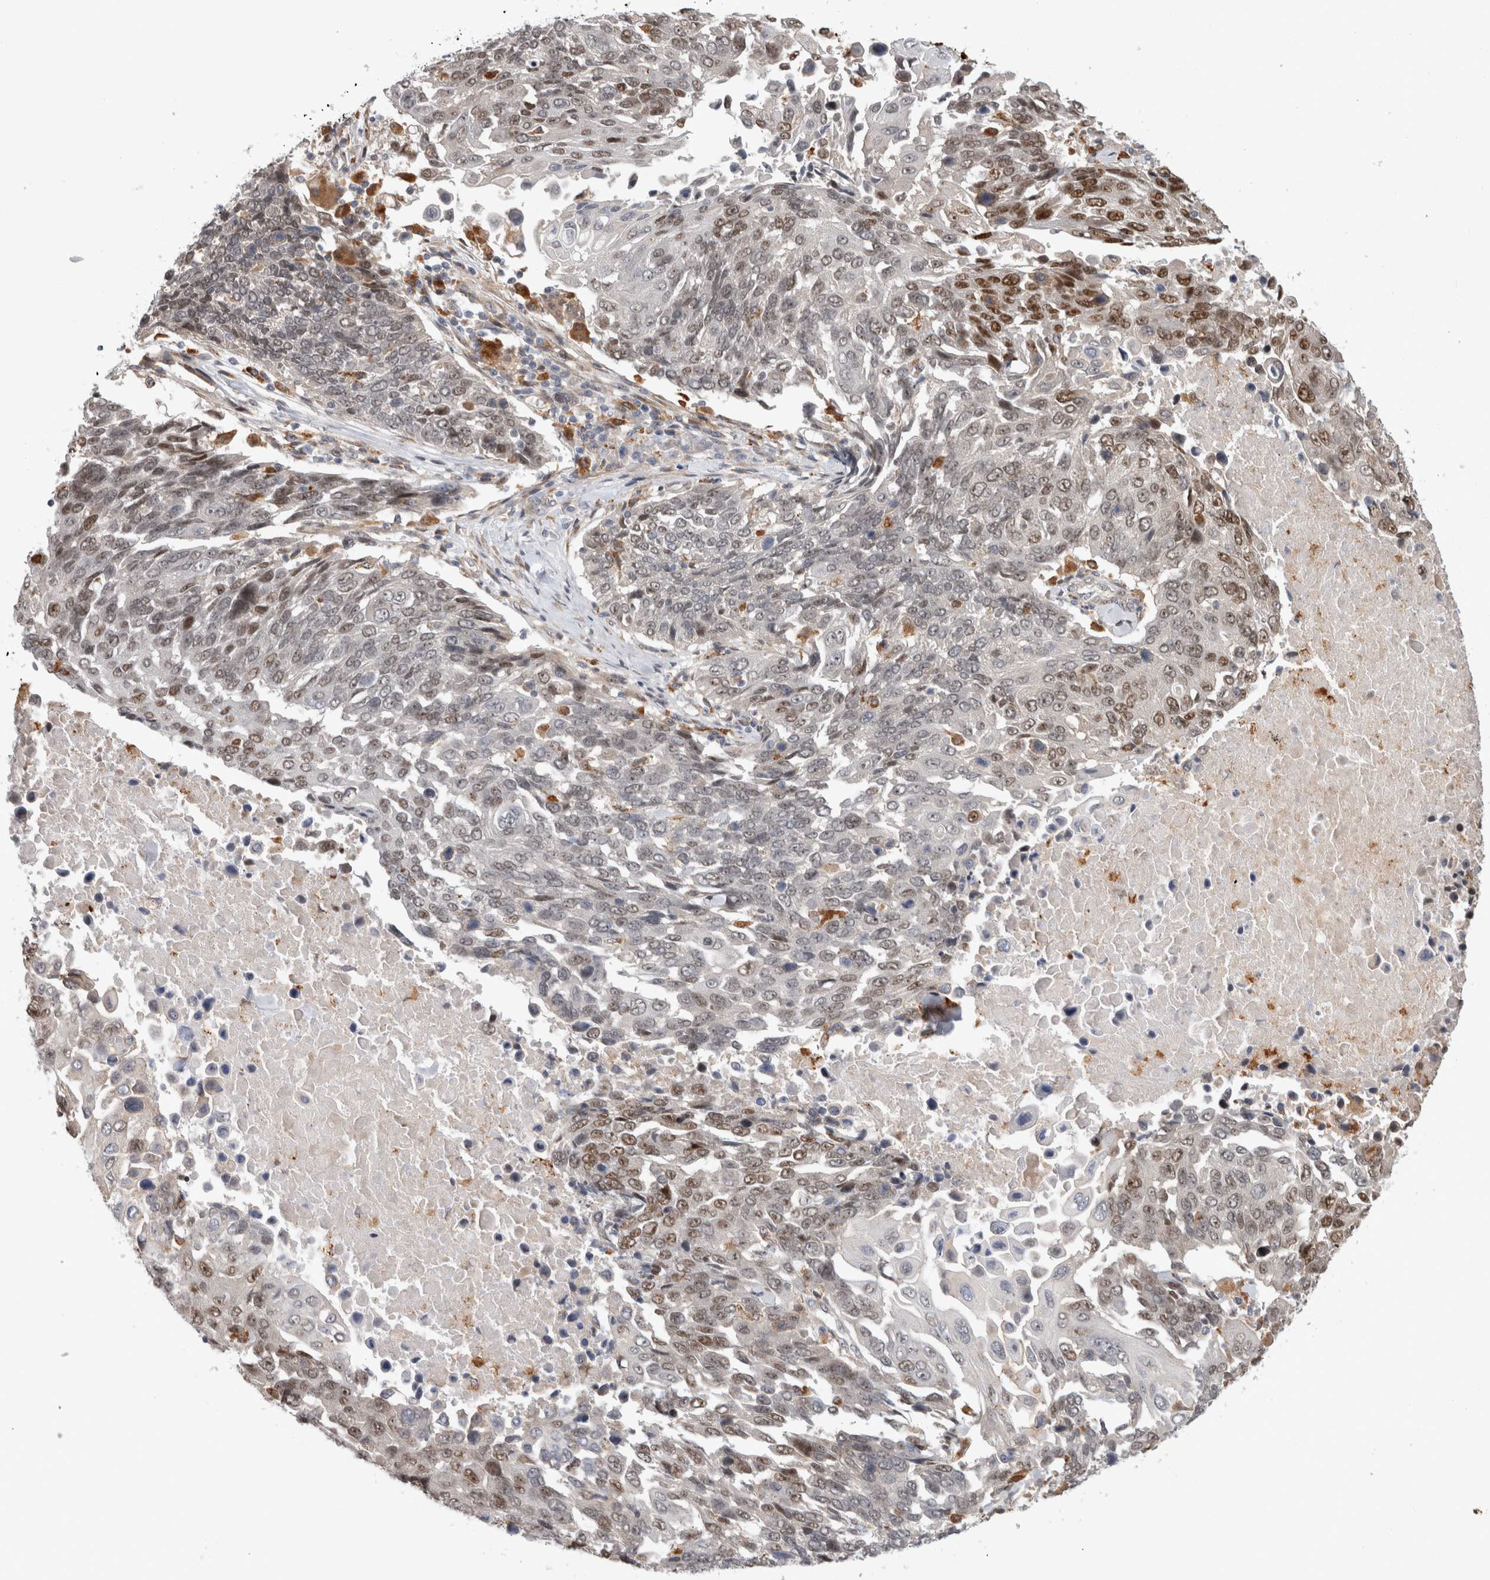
{"staining": {"intensity": "moderate", "quantity": ">75%", "location": "nuclear"}, "tissue": "lung cancer", "cell_type": "Tumor cells", "image_type": "cancer", "snomed": [{"axis": "morphology", "description": "Squamous cell carcinoma, NOS"}, {"axis": "topography", "description": "Lung"}], "caption": "Moderate nuclear positivity for a protein is identified in about >75% of tumor cells of lung squamous cell carcinoma using IHC.", "gene": "NAB2", "patient": {"sex": "male", "age": 66}}